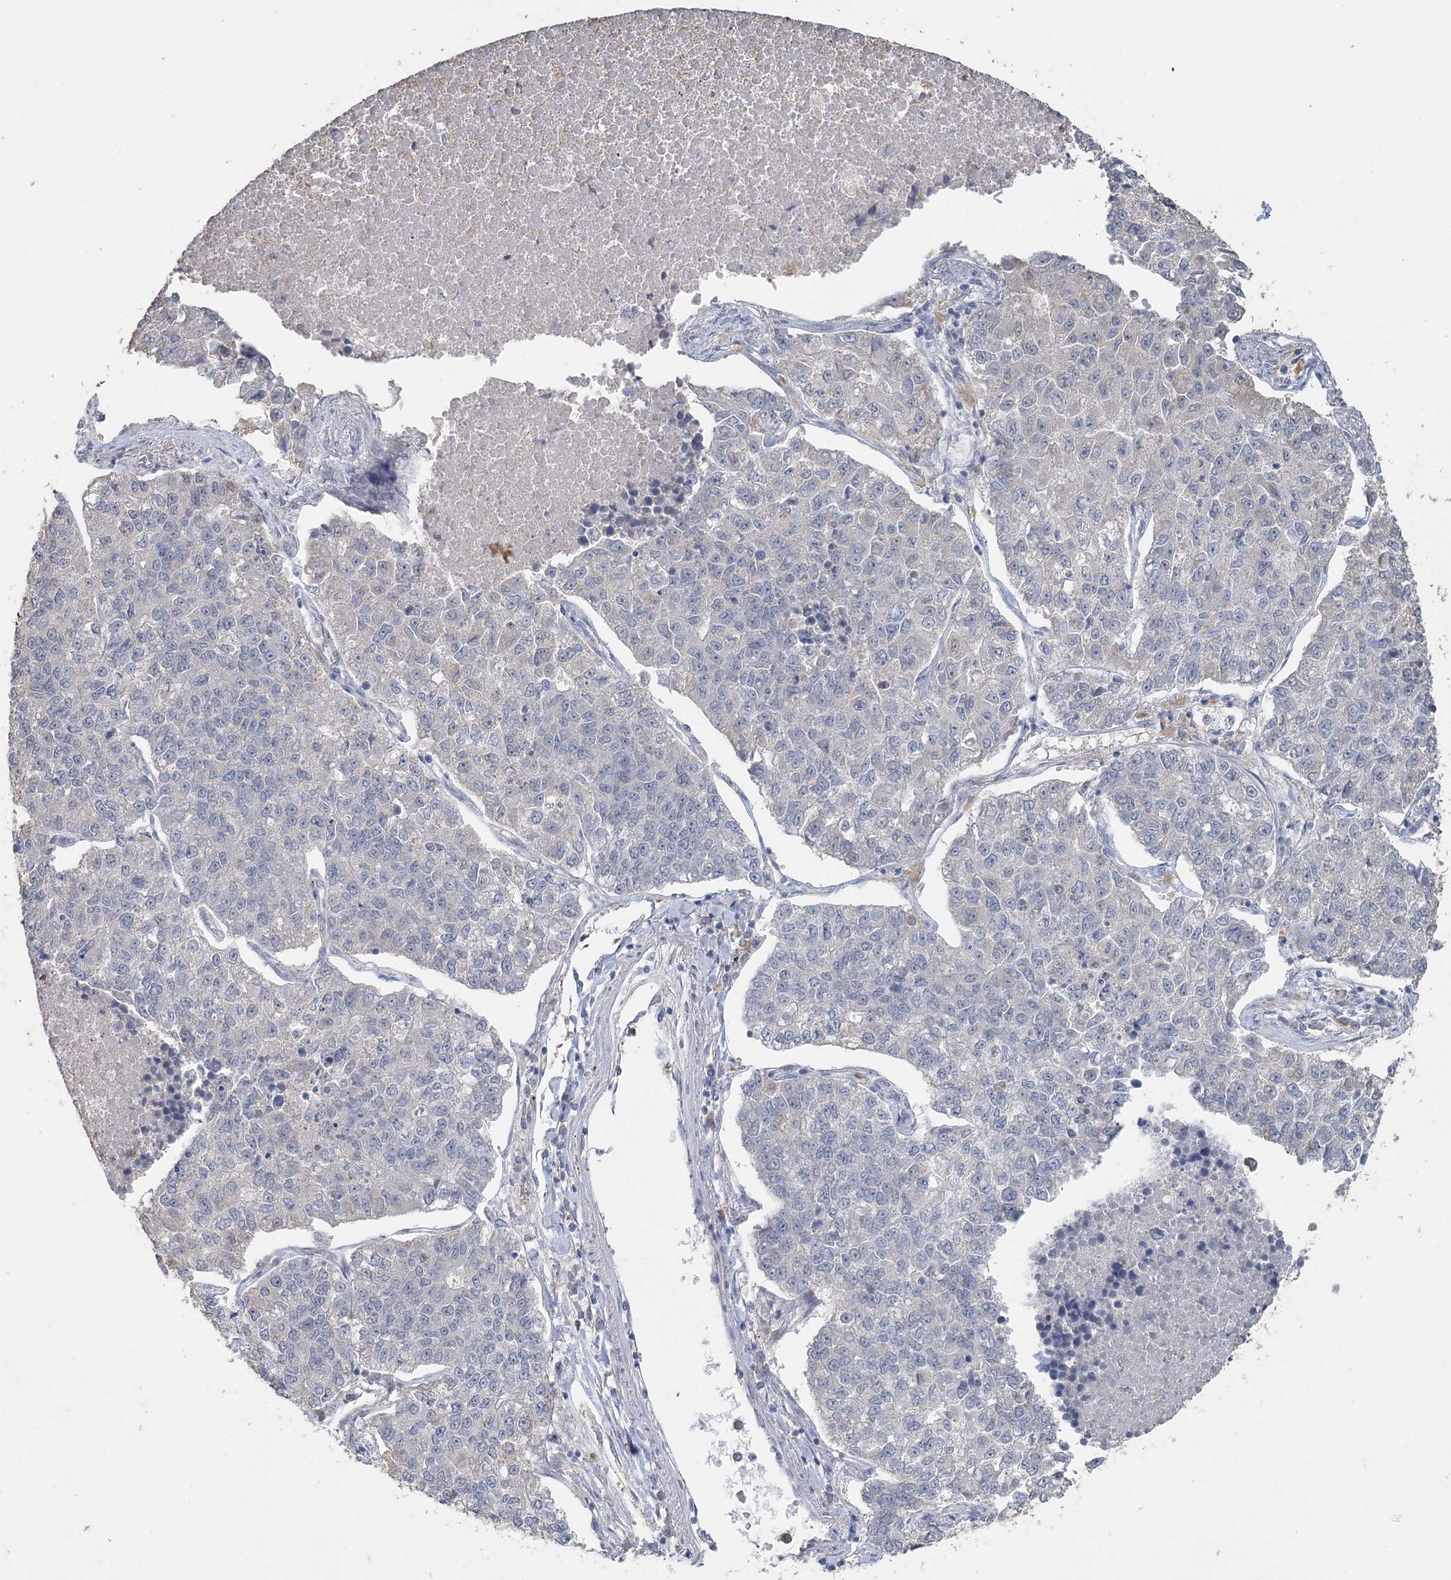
{"staining": {"intensity": "negative", "quantity": "none", "location": "none"}, "tissue": "lung cancer", "cell_type": "Tumor cells", "image_type": "cancer", "snomed": [{"axis": "morphology", "description": "Adenocarcinoma, NOS"}, {"axis": "topography", "description": "Lung"}], "caption": "Immunohistochemistry (IHC) of lung cancer reveals no positivity in tumor cells.", "gene": "UIMC1", "patient": {"sex": "male", "age": 49}}